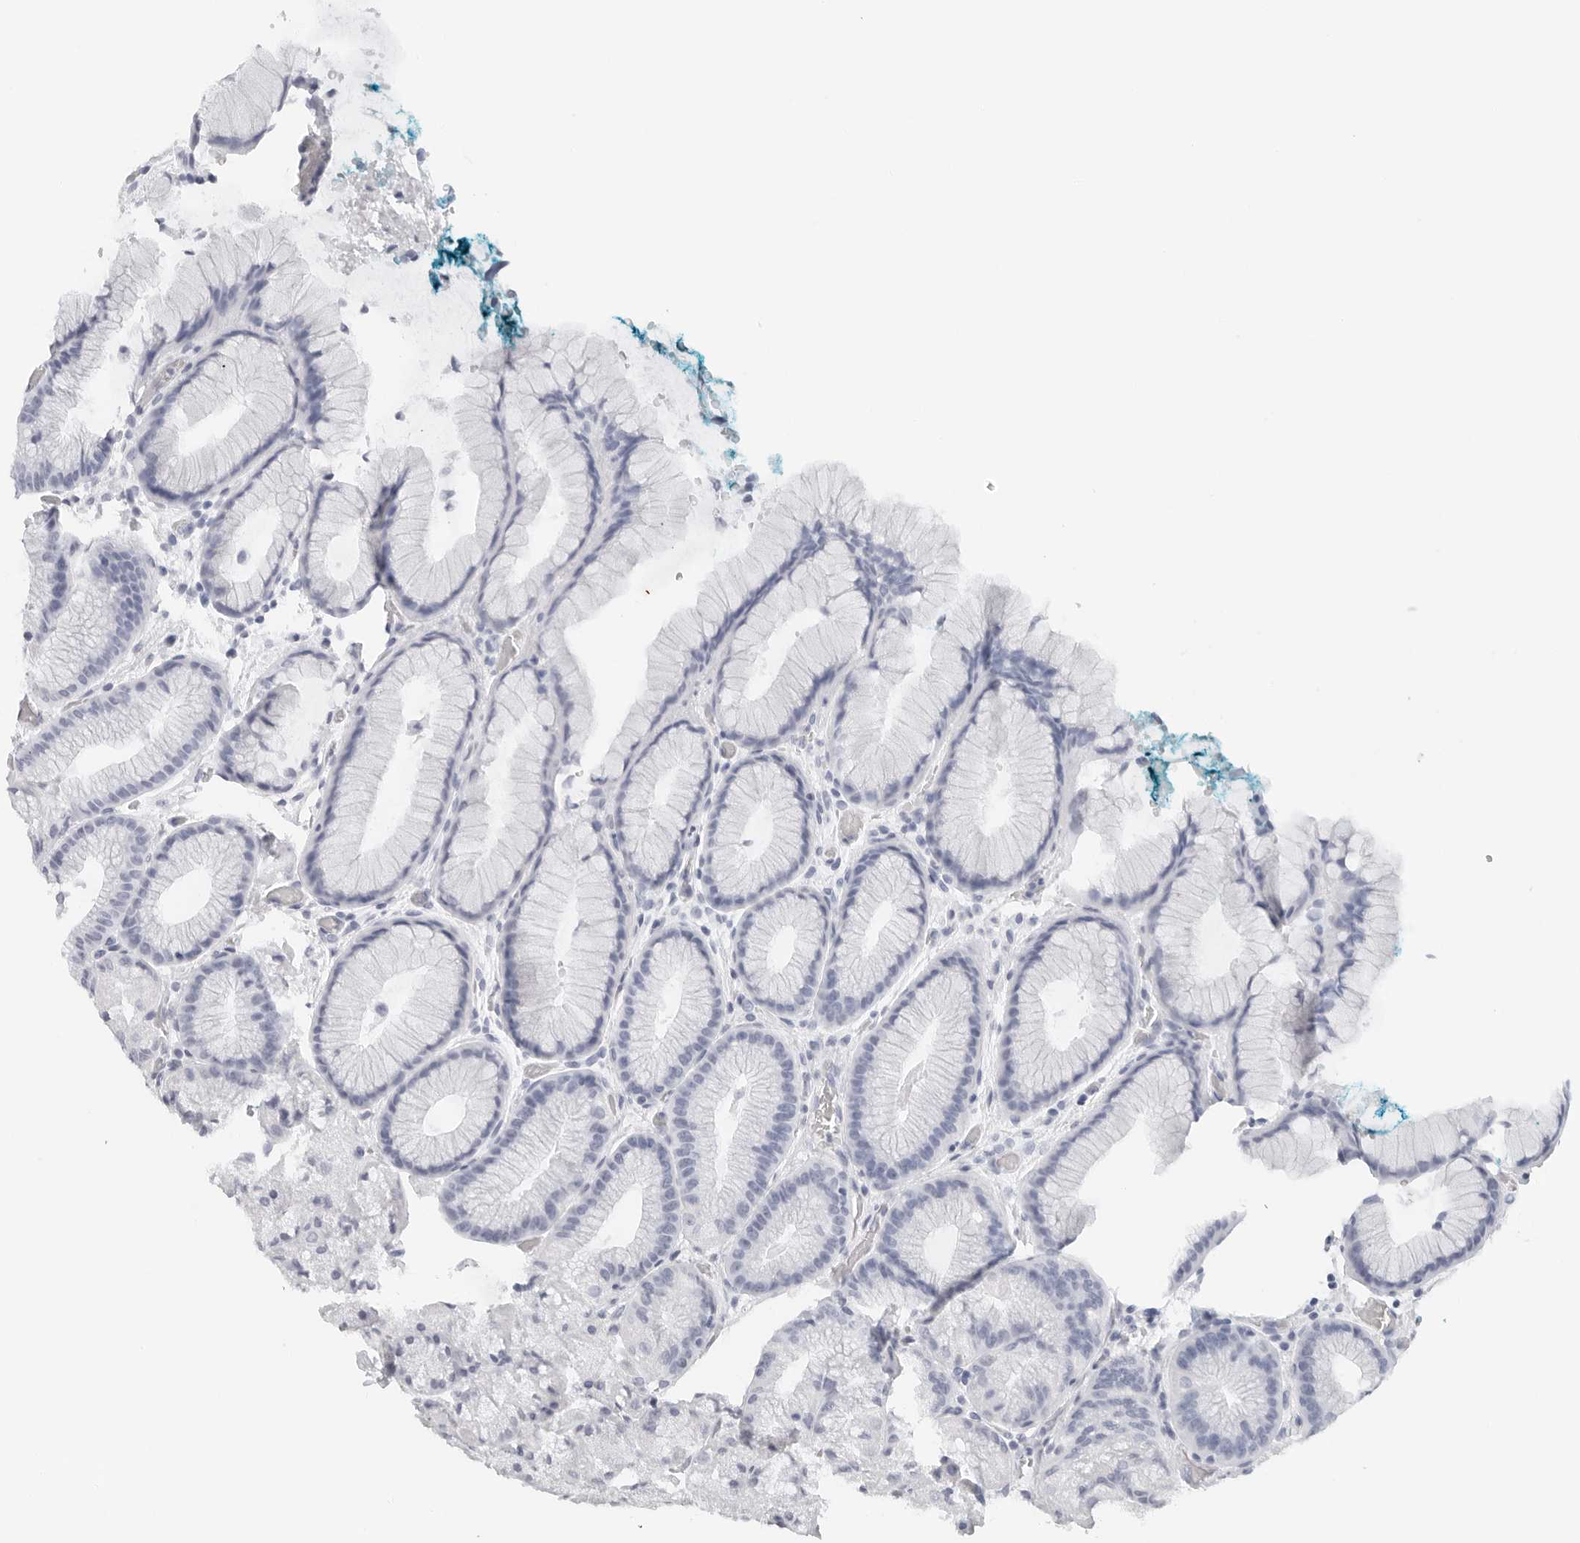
{"staining": {"intensity": "negative", "quantity": "none", "location": "none"}, "tissue": "stomach", "cell_type": "Glandular cells", "image_type": "normal", "snomed": [{"axis": "morphology", "description": "Normal tissue, NOS"}, {"axis": "topography", "description": "Stomach, upper"}, {"axis": "topography", "description": "Stomach"}], "caption": "Histopathology image shows no protein staining in glandular cells of unremarkable stomach. (Stains: DAB immunohistochemistry with hematoxylin counter stain, Microscopy: brightfield microscopy at high magnification).", "gene": "CST1", "patient": {"sex": "male", "age": 48}}